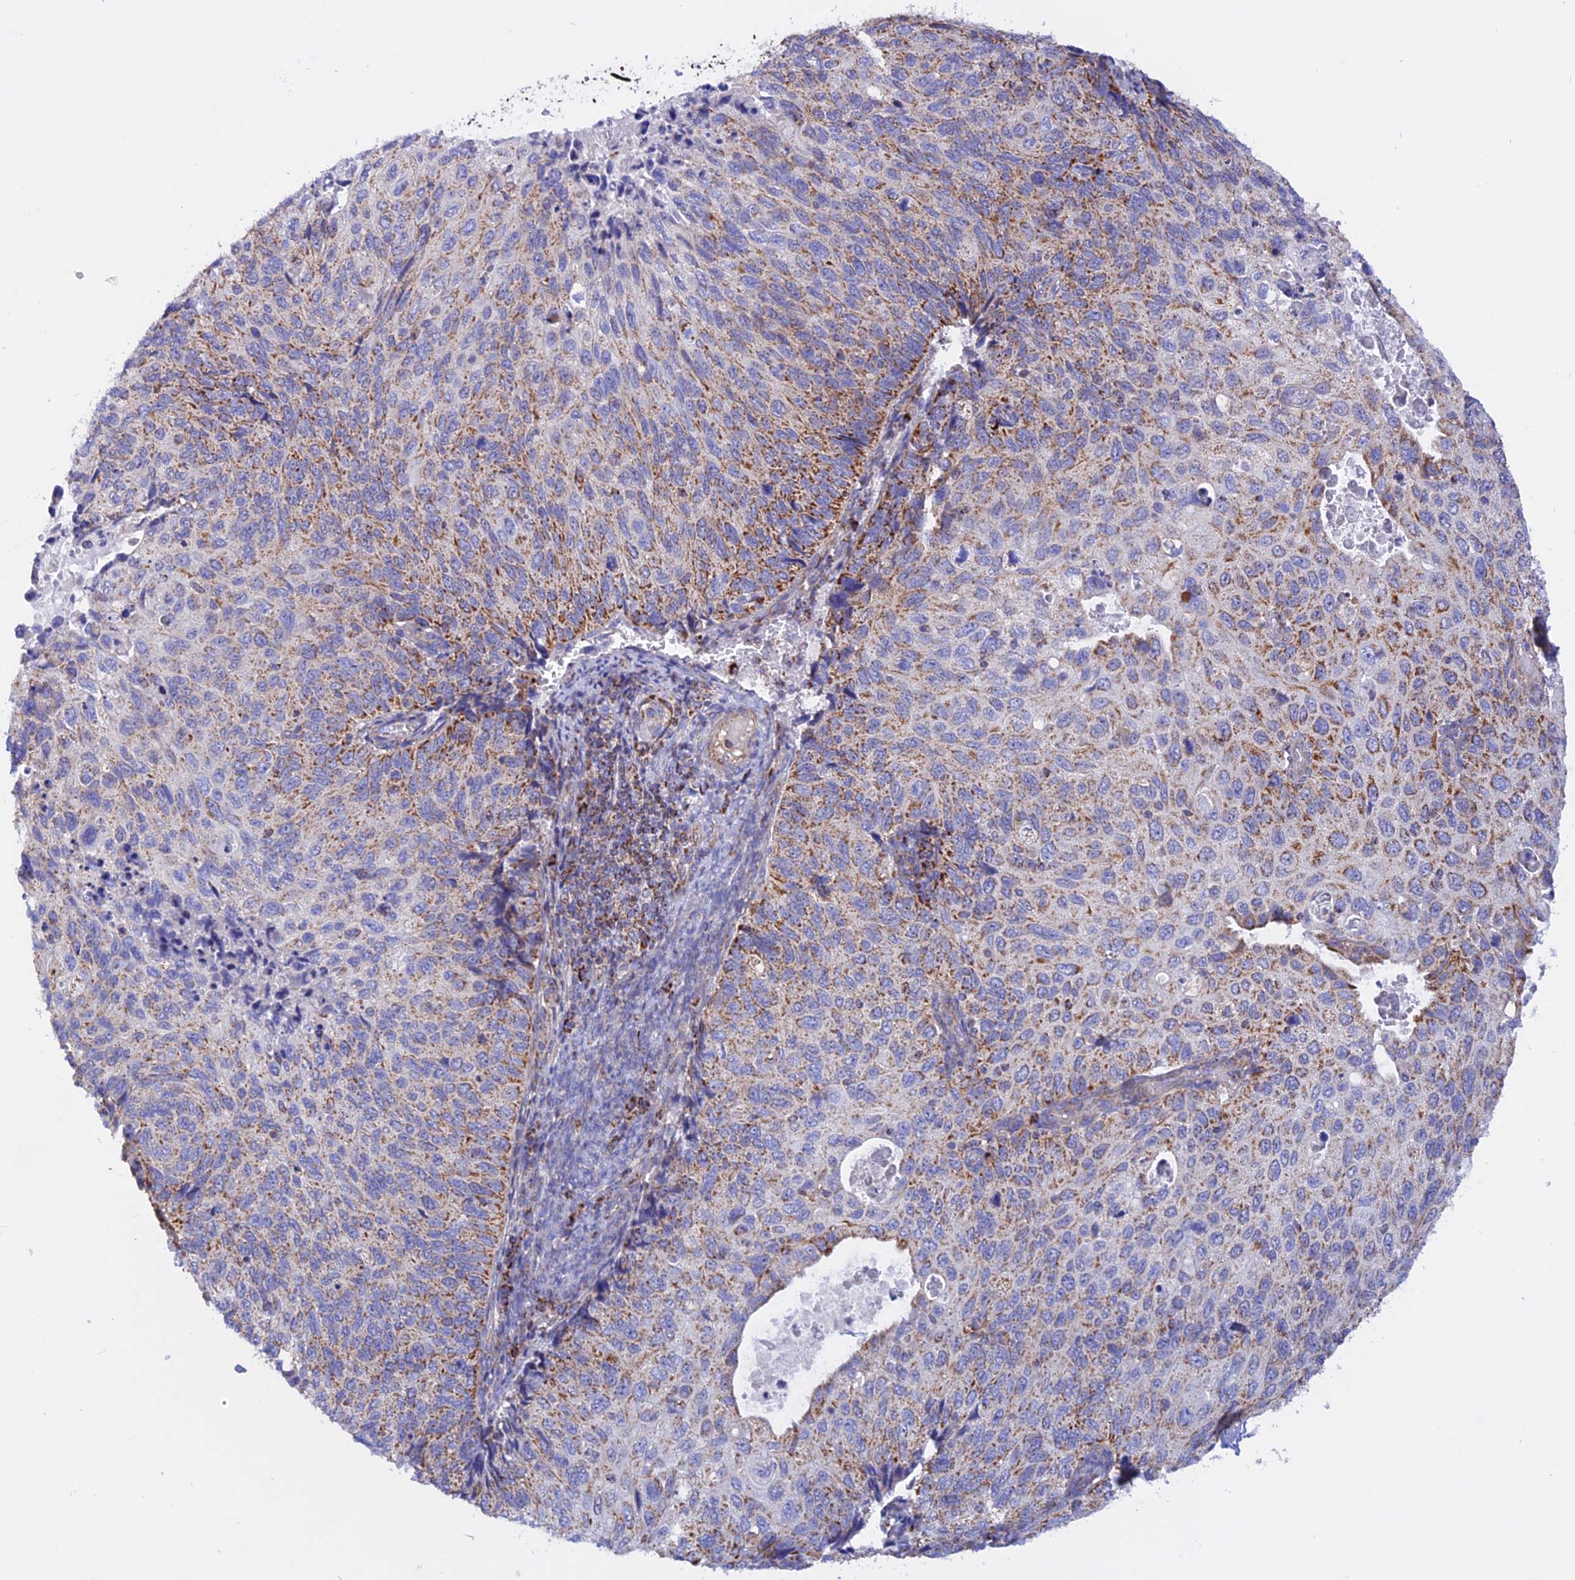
{"staining": {"intensity": "moderate", "quantity": ">75%", "location": "cytoplasmic/membranous"}, "tissue": "cervical cancer", "cell_type": "Tumor cells", "image_type": "cancer", "snomed": [{"axis": "morphology", "description": "Squamous cell carcinoma, NOS"}, {"axis": "topography", "description": "Cervix"}], "caption": "Cervical squamous cell carcinoma stained for a protein (brown) exhibits moderate cytoplasmic/membranous positive staining in approximately >75% of tumor cells.", "gene": "GCDH", "patient": {"sex": "female", "age": 70}}